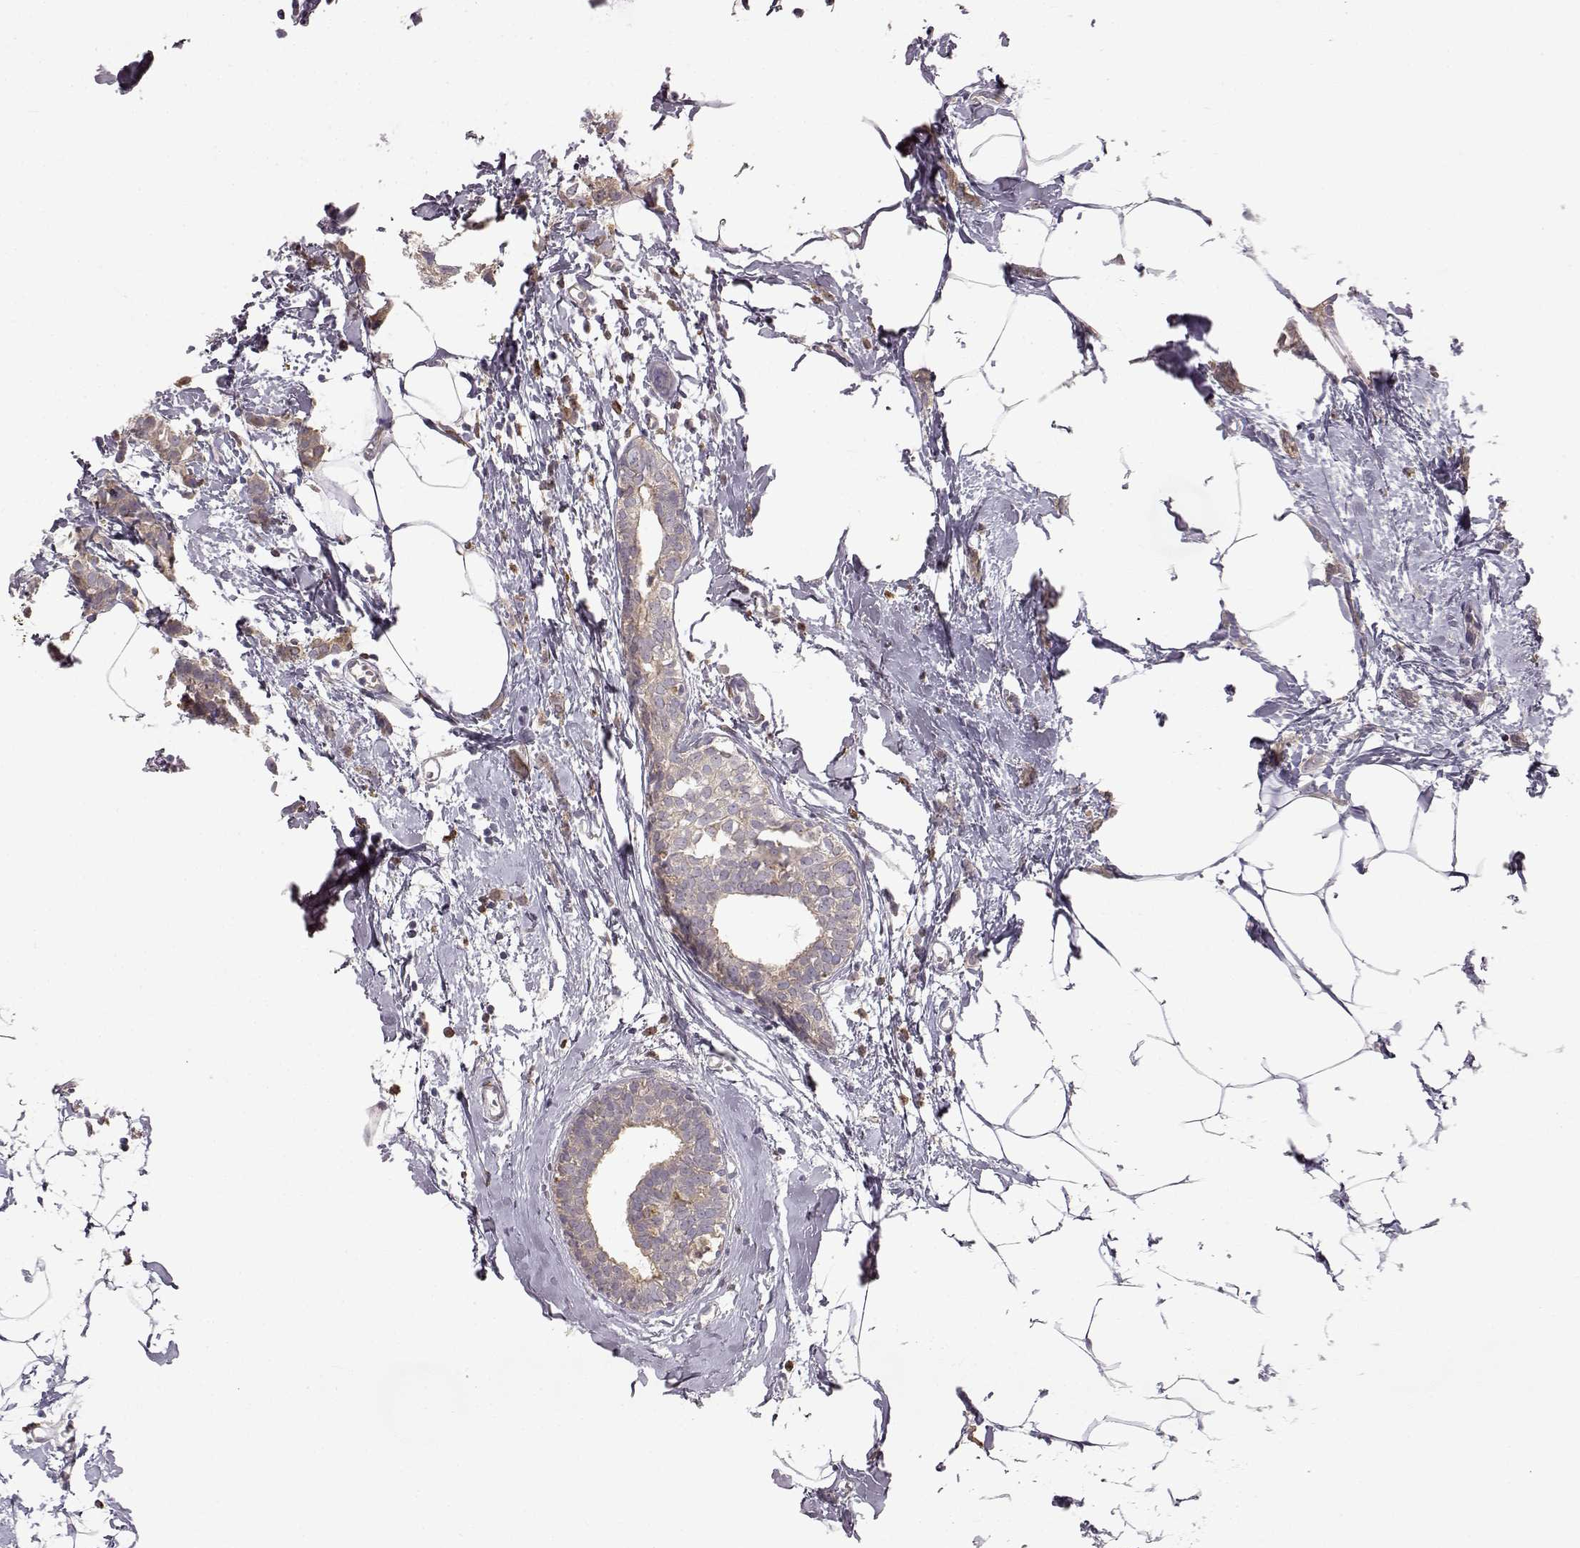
{"staining": {"intensity": "weak", "quantity": ">75%", "location": "cytoplasmic/membranous"}, "tissue": "breast cancer", "cell_type": "Tumor cells", "image_type": "cancer", "snomed": [{"axis": "morphology", "description": "Duct carcinoma"}, {"axis": "topography", "description": "Breast"}], "caption": "Immunohistochemical staining of human breast cancer (infiltrating ductal carcinoma) reveals low levels of weak cytoplasmic/membranous protein positivity in approximately >75% of tumor cells. The staining was performed using DAB to visualize the protein expression in brown, while the nuclei were stained in blue with hematoxylin (Magnification: 20x).", "gene": "SPAG17", "patient": {"sex": "female", "age": 40}}